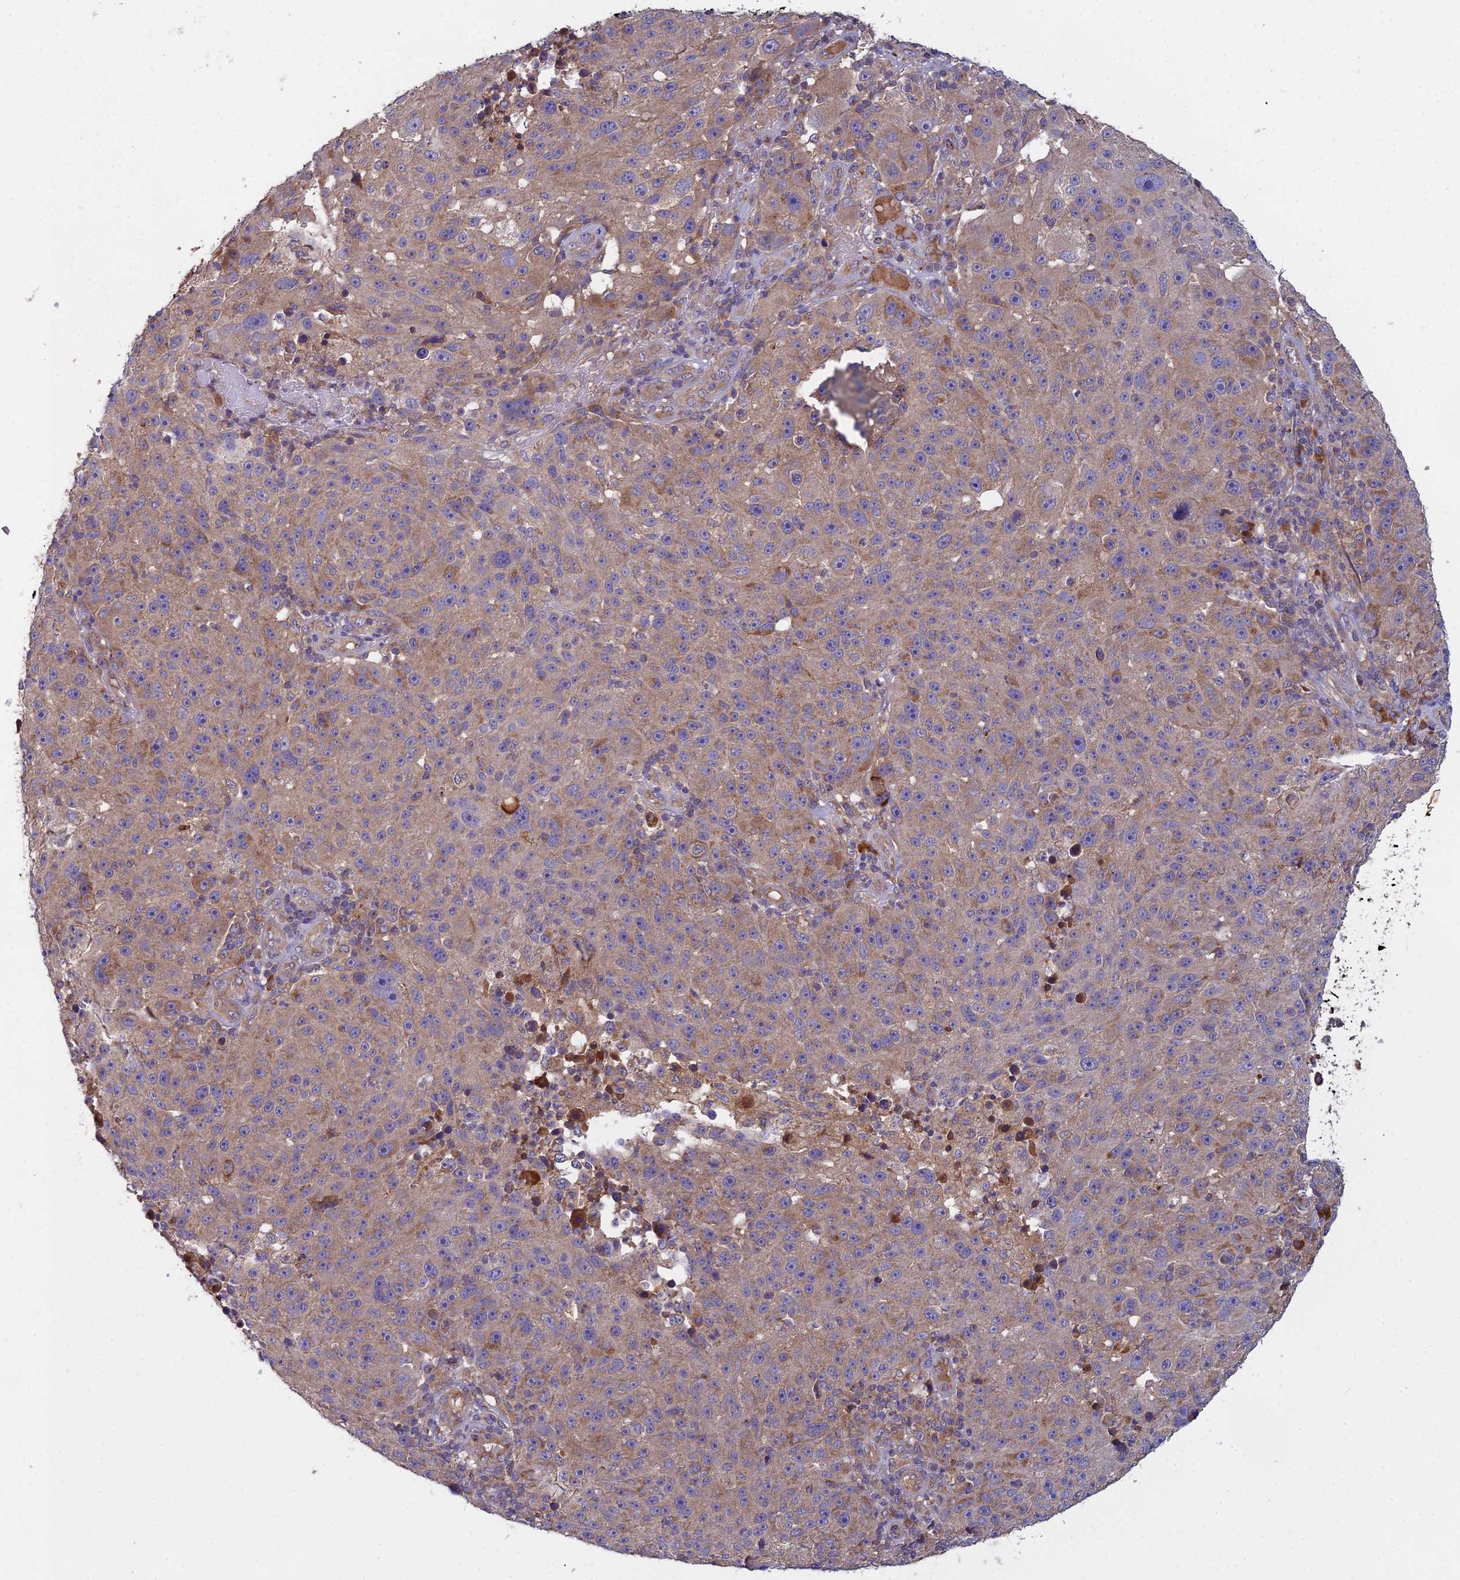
{"staining": {"intensity": "weak", "quantity": ">75%", "location": "cytoplasmic/membranous"}, "tissue": "melanoma", "cell_type": "Tumor cells", "image_type": "cancer", "snomed": [{"axis": "morphology", "description": "Malignant melanoma, NOS"}, {"axis": "topography", "description": "Skin"}], "caption": "This is a photomicrograph of immunohistochemistry (IHC) staining of malignant melanoma, which shows weak expression in the cytoplasmic/membranous of tumor cells.", "gene": "CCDC167", "patient": {"sex": "male", "age": 53}}